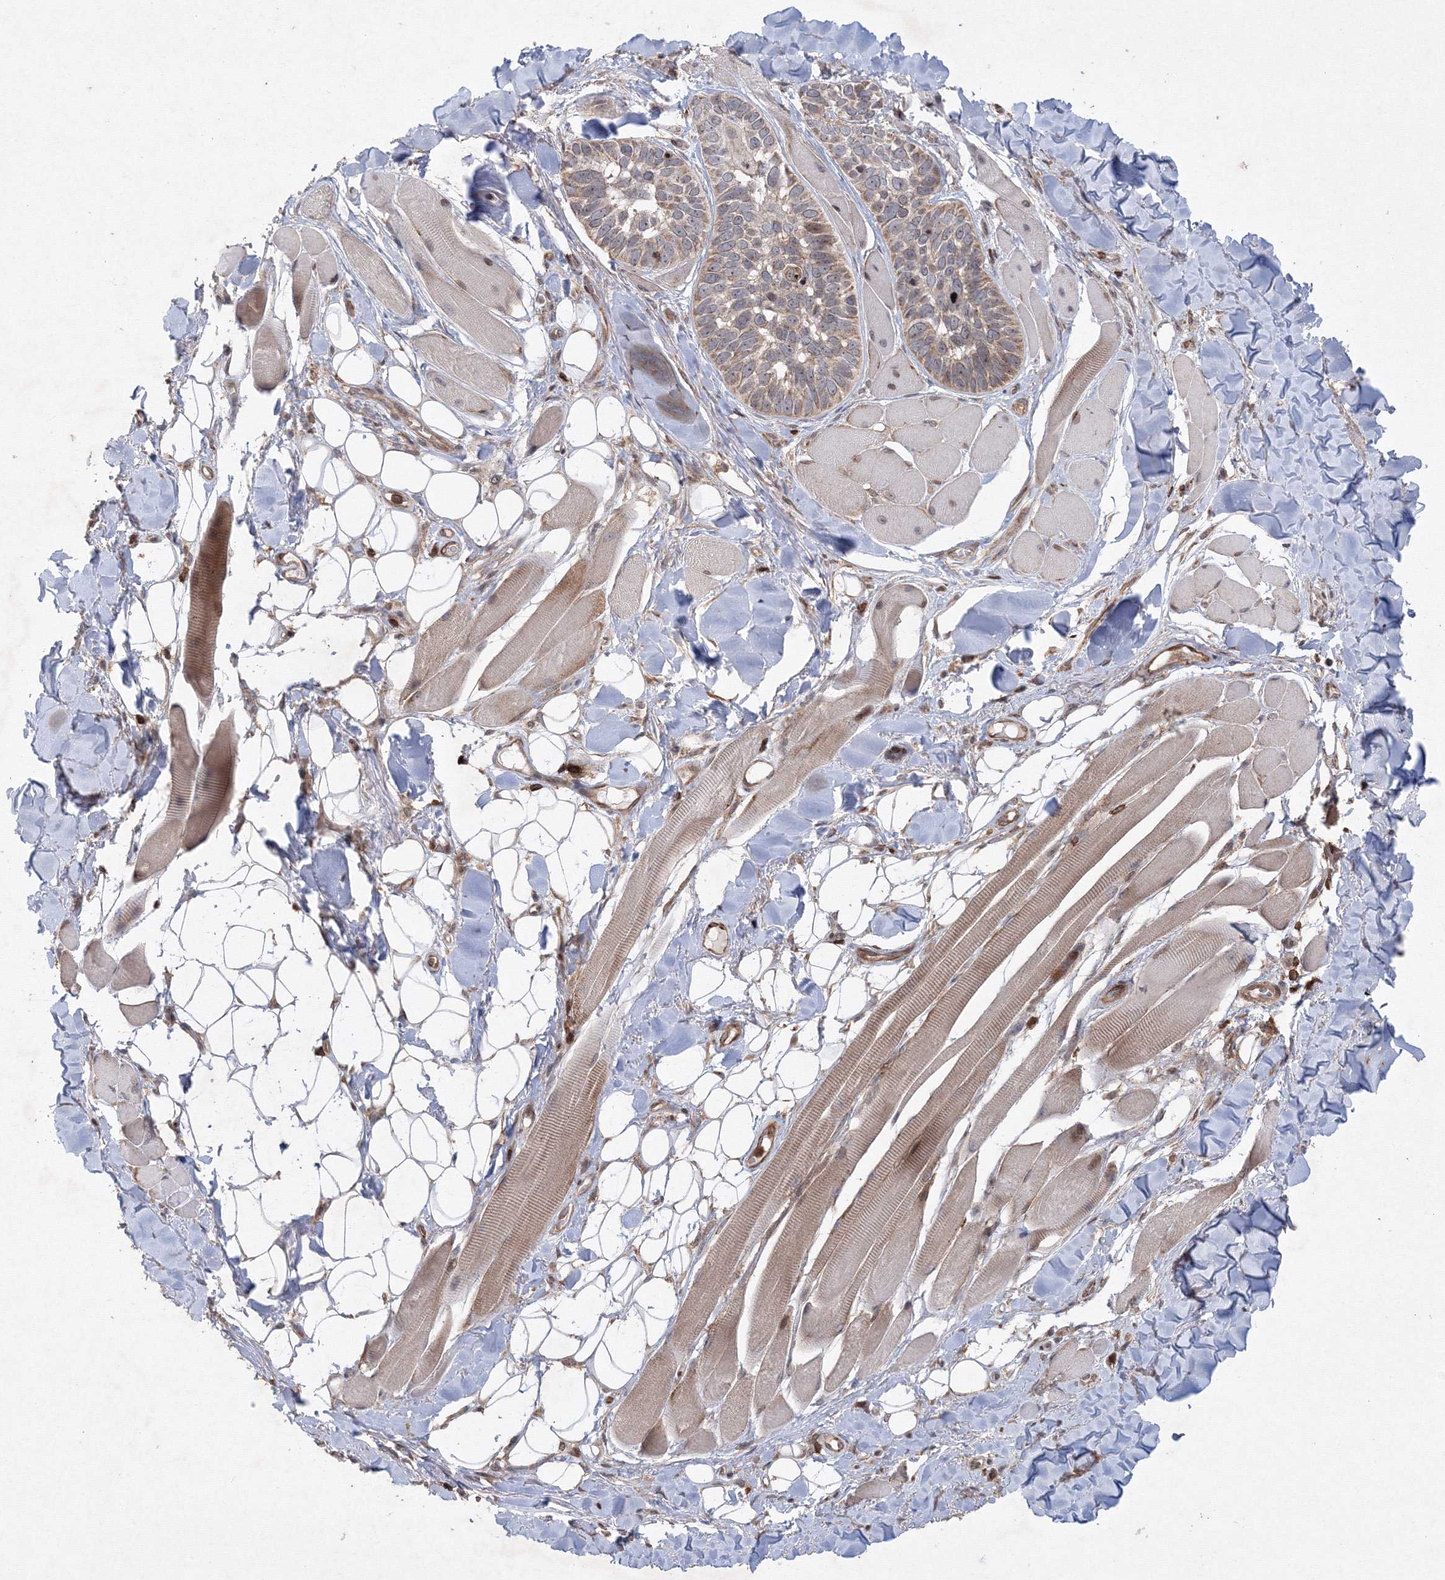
{"staining": {"intensity": "moderate", "quantity": ">75%", "location": "cytoplasmic/membranous"}, "tissue": "skin cancer", "cell_type": "Tumor cells", "image_type": "cancer", "snomed": [{"axis": "morphology", "description": "Basal cell carcinoma"}, {"axis": "topography", "description": "Skin"}], "caption": "Skin cancer stained with a brown dye displays moderate cytoplasmic/membranous positive positivity in approximately >75% of tumor cells.", "gene": "MKRN2", "patient": {"sex": "male", "age": 62}}